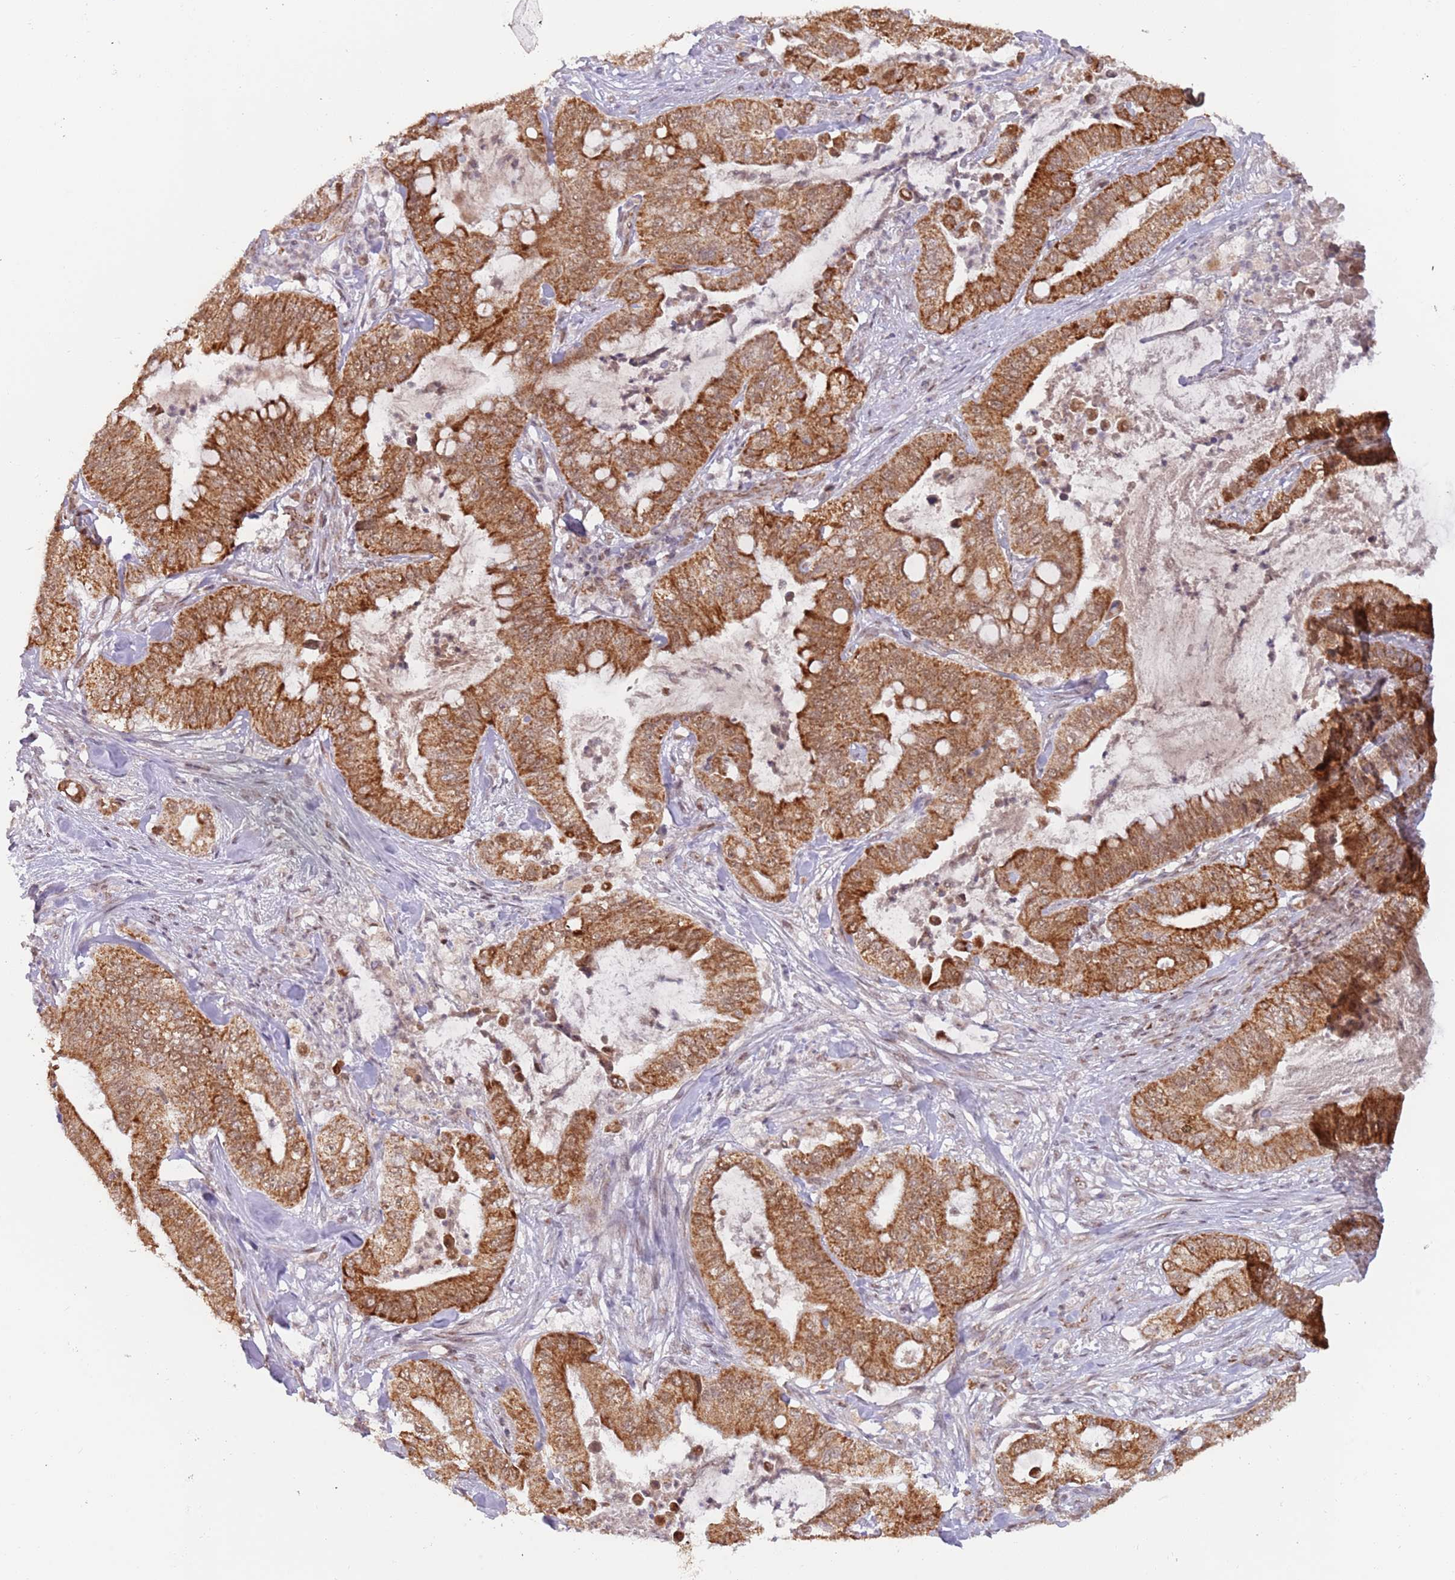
{"staining": {"intensity": "strong", "quantity": ">75%", "location": "cytoplasmic/membranous"}, "tissue": "pancreatic cancer", "cell_type": "Tumor cells", "image_type": "cancer", "snomed": [{"axis": "morphology", "description": "Adenocarcinoma, NOS"}, {"axis": "topography", "description": "Pancreas"}], "caption": "Pancreatic adenocarcinoma was stained to show a protein in brown. There is high levels of strong cytoplasmic/membranous expression in approximately >75% of tumor cells.", "gene": "TIMM13", "patient": {"sex": "male", "age": 71}}